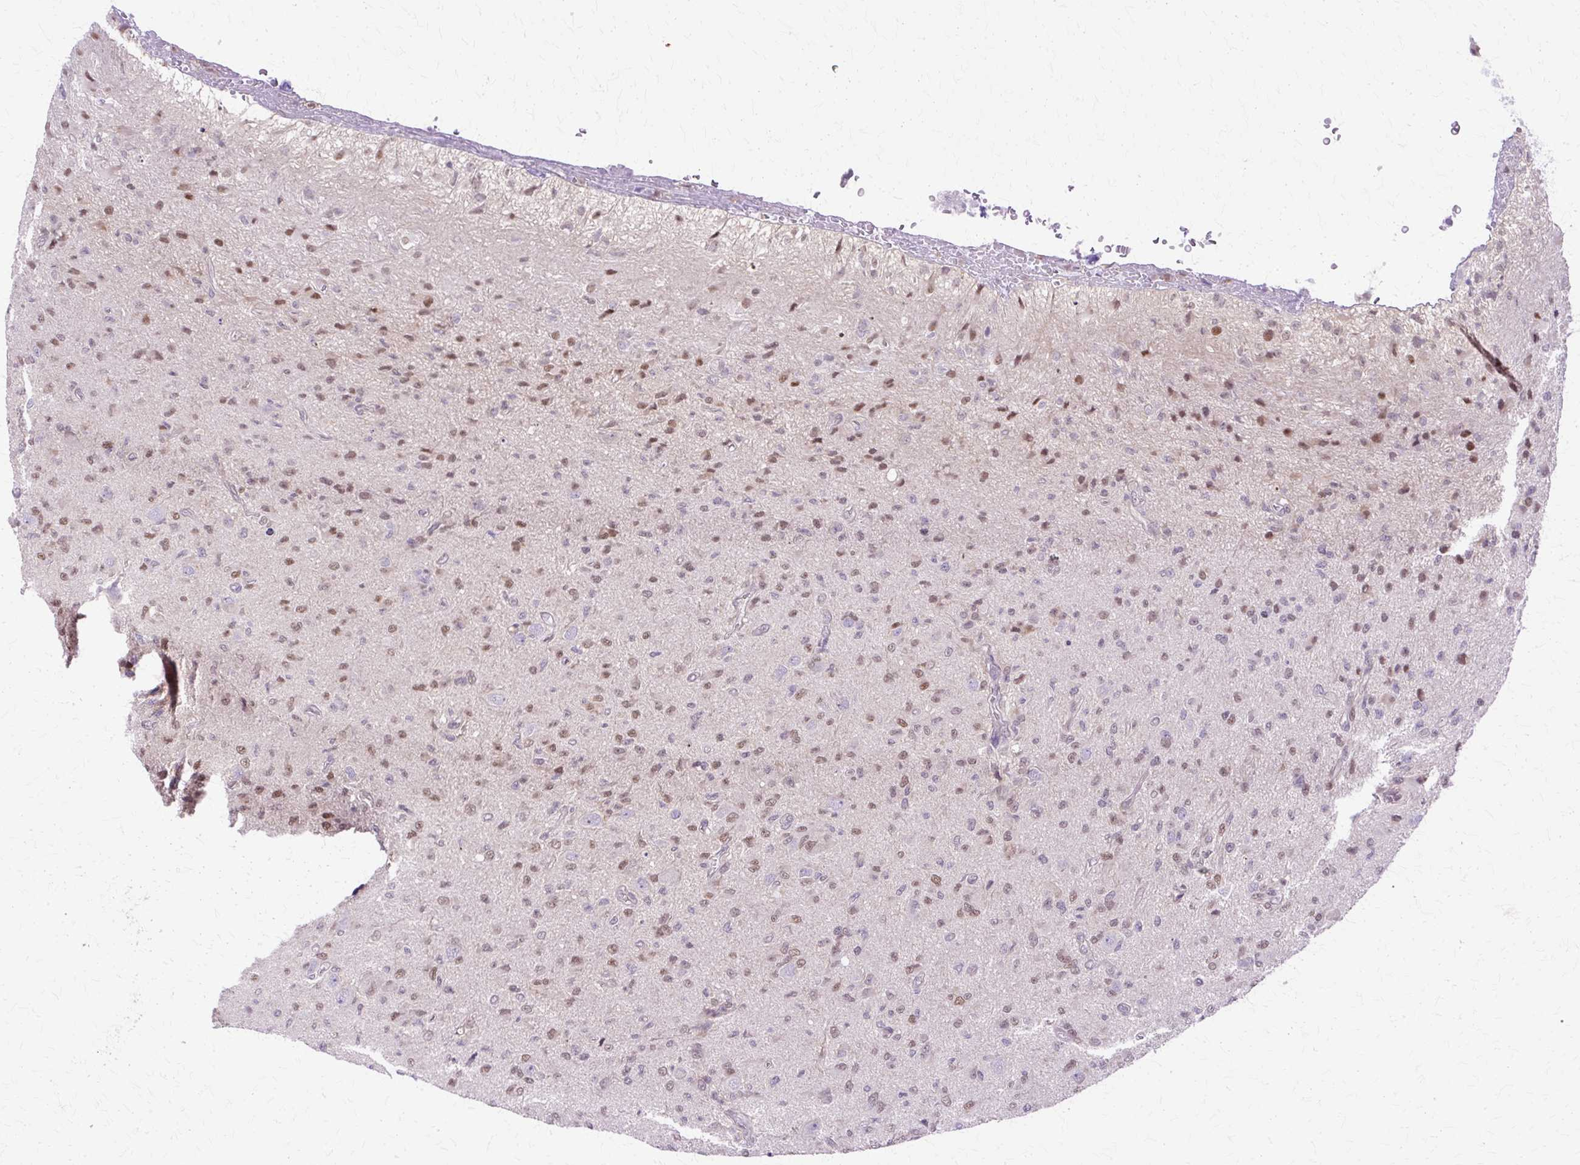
{"staining": {"intensity": "moderate", "quantity": "25%-75%", "location": "nuclear"}, "tissue": "glioma", "cell_type": "Tumor cells", "image_type": "cancer", "snomed": [{"axis": "morphology", "description": "Glioma, malignant, High grade"}, {"axis": "topography", "description": "Brain"}], "caption": "A medium amount of moderate nuclear staining is identified in about 25%-75% of tumor cells in glioma tissue.", "gene": "HSPA8", "patient": {"sex": "male", "age": 36}}